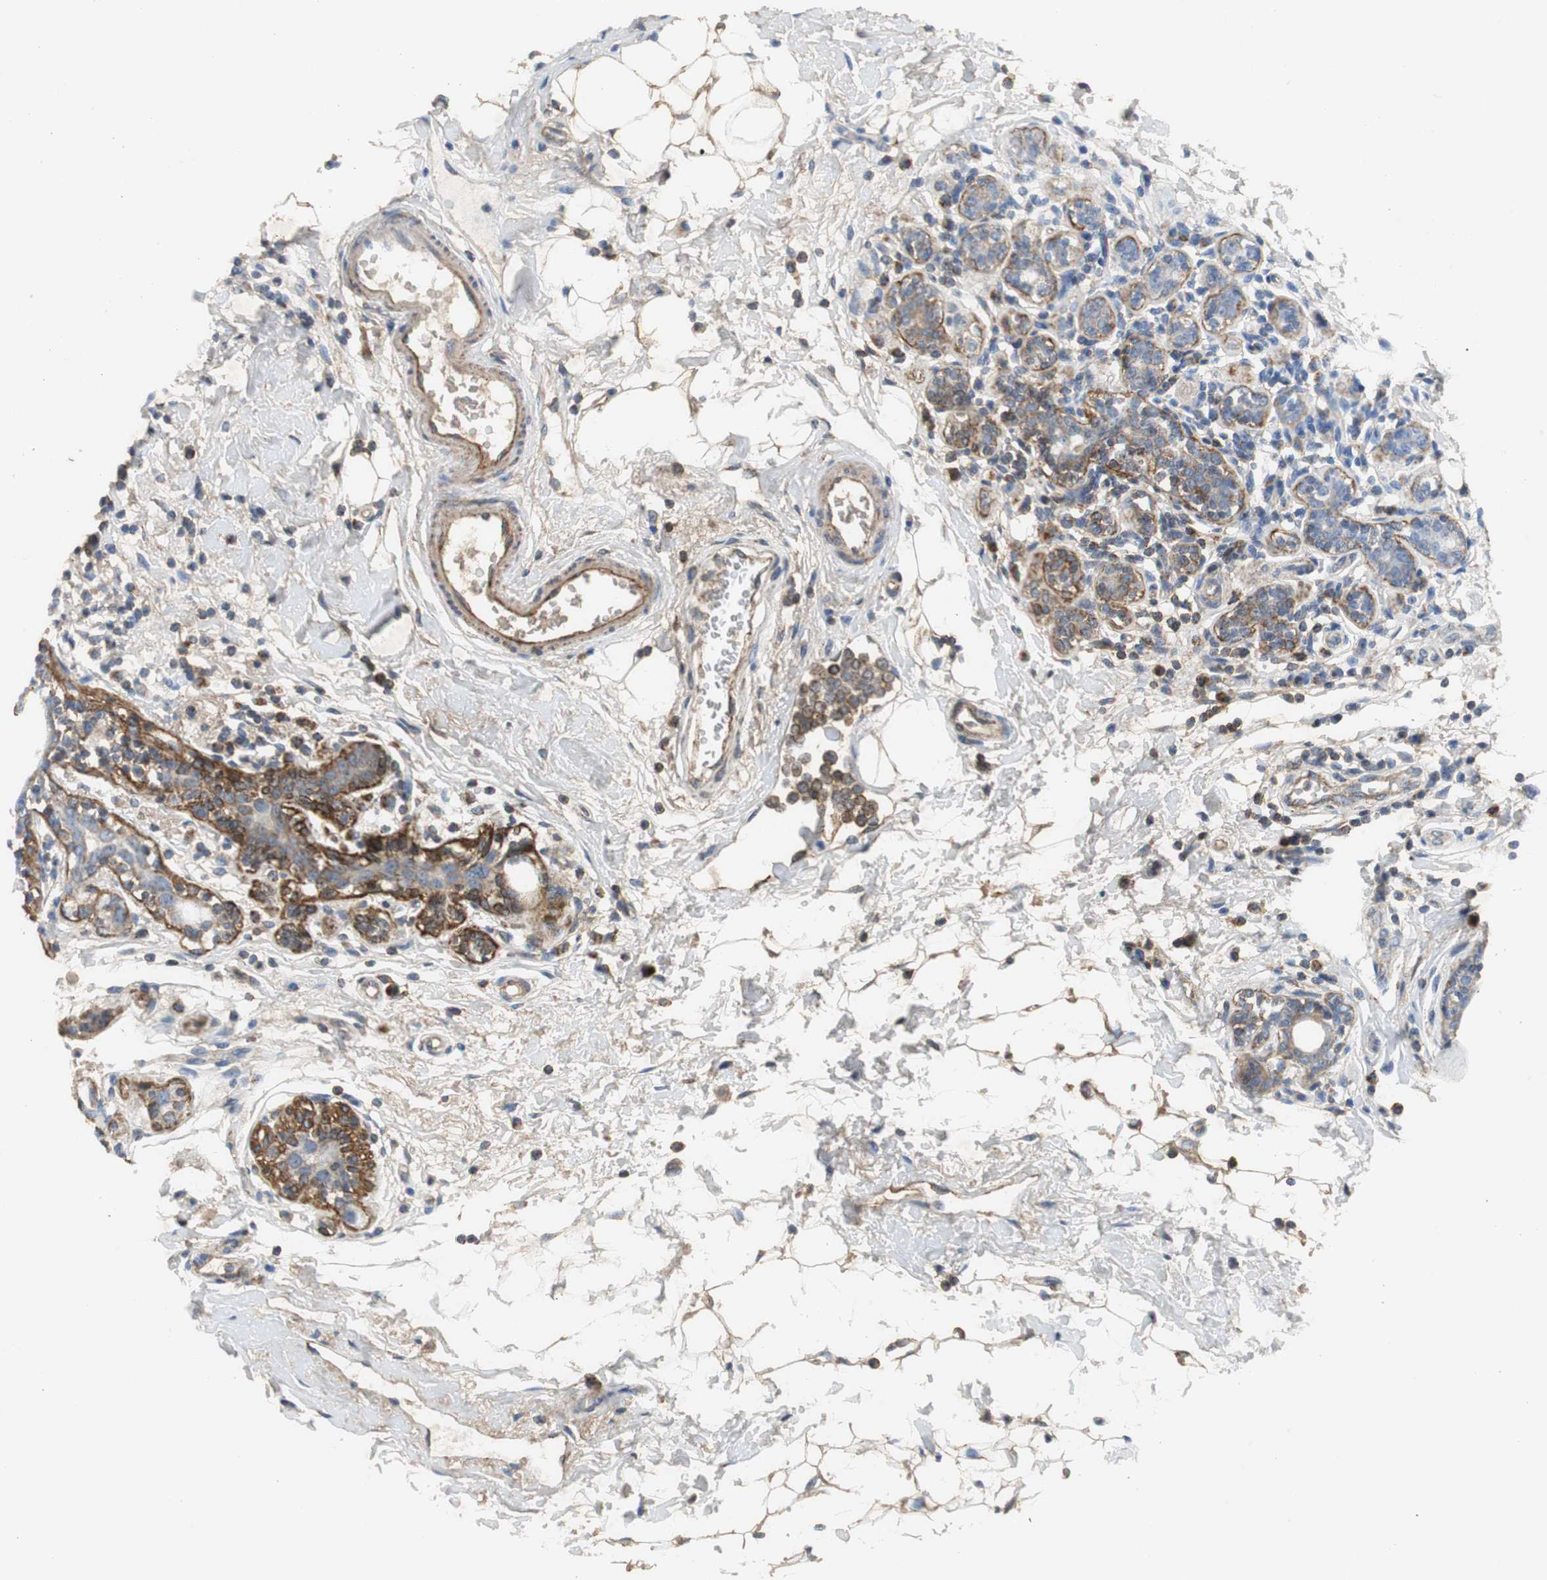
{"staining": {"intensity": "weak", "quantity": ">75%", "location": "cytoplasmic/membranous"}, "tissue": "breast cancer", "cell_type": "Tumor cells", "image_type": "cancer", "snomed": [{"axis": "morphology", "description": "Normal tissue, NOS"}, {"axis": "morphology", "description": "Lobular carcinoma"}, {"axis": "topography", "description": "Breast"}], "caption": "Approximately >75% of tumor cells in human breast cancer (lobular carcinoma) exhibit weak cytoplasmic/membranous protein staining as visualized by brown immunohistochemical staining.", "gene": "NNT", "patient": {"sex": "female", "age": 47}}